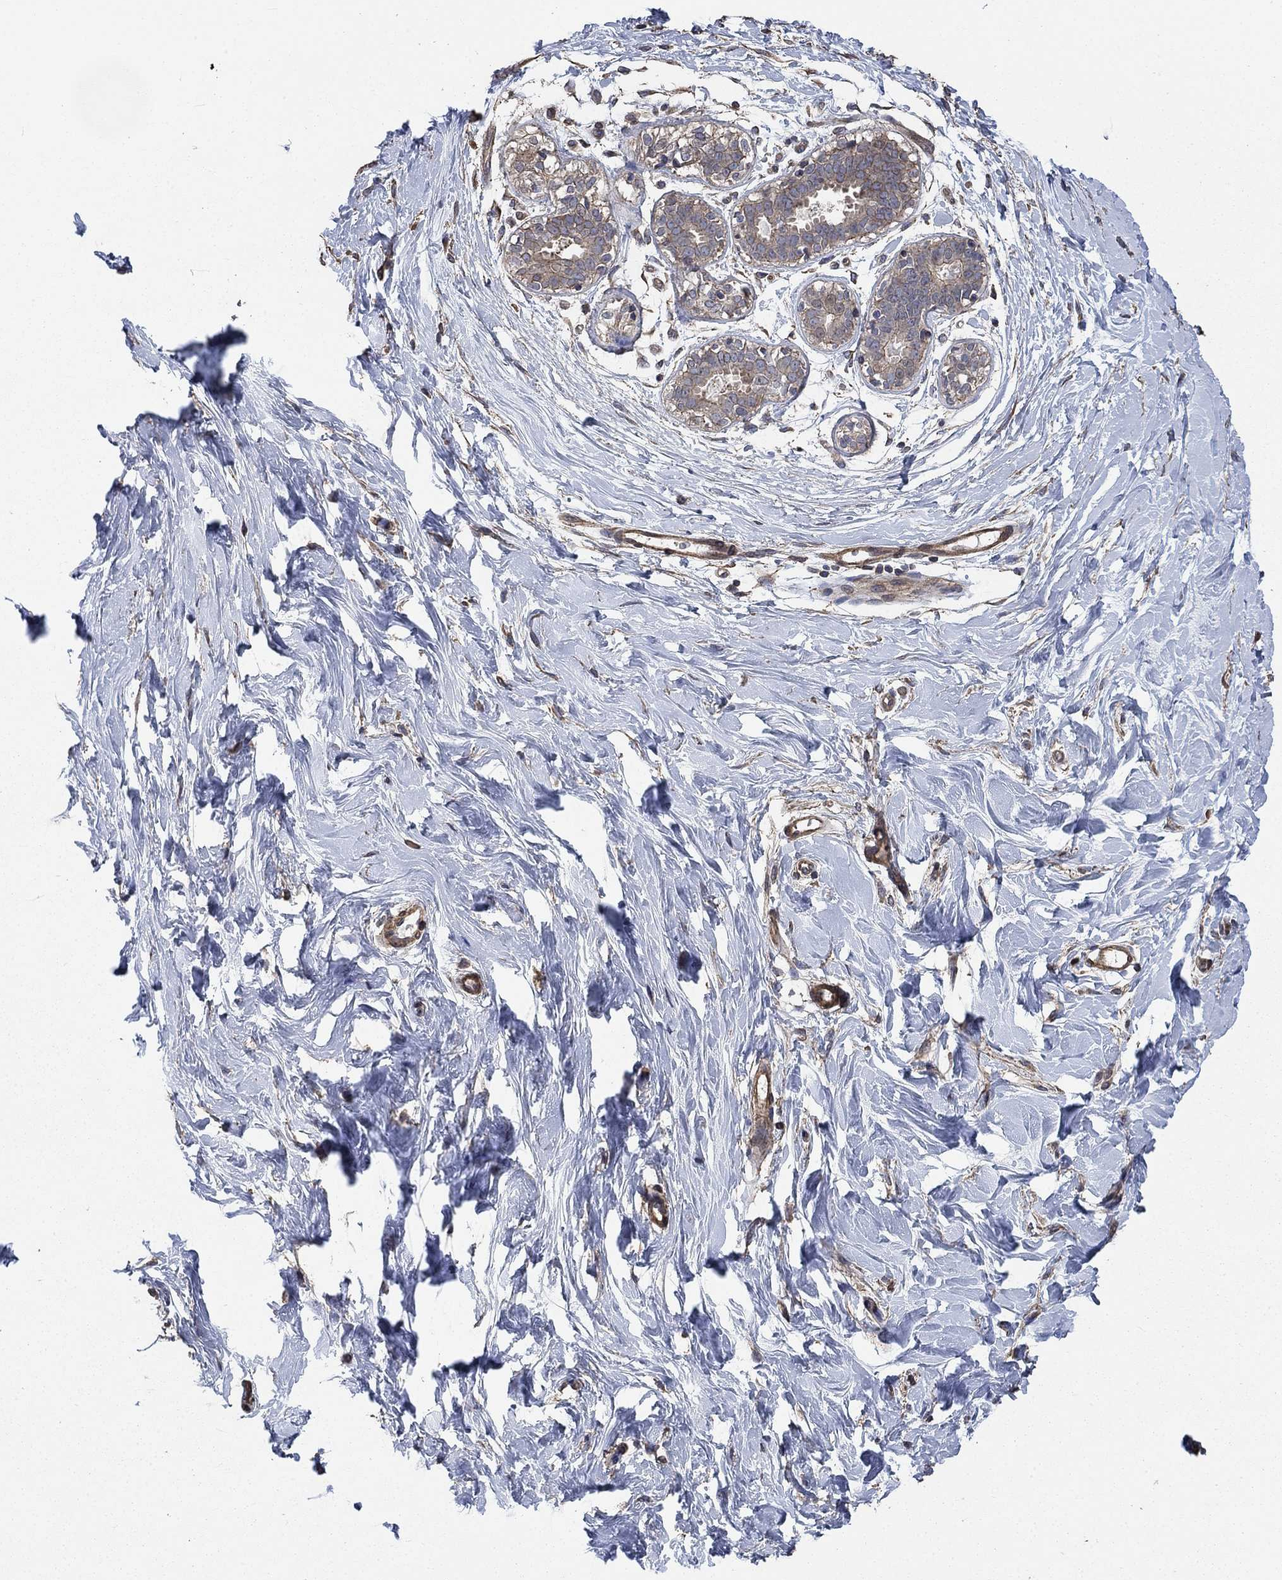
{"staining": {"intensity": "negative", "quantity": "none", "location": "none"}, "tissue": "breast", "cell_type": "Adipocytes", "image_type": "normal", "snomed": [{"axis": "morphology", "description": "Normal tissue, NOS"}, {"axis": "topography", "description": "Breast"}], "caption": "An immunohistochemistry image of benign breast is shown. There is no staining in adipocytes of breast.", "gene": "PDE3A", "patient": {"sex": "female", "age": 37}}